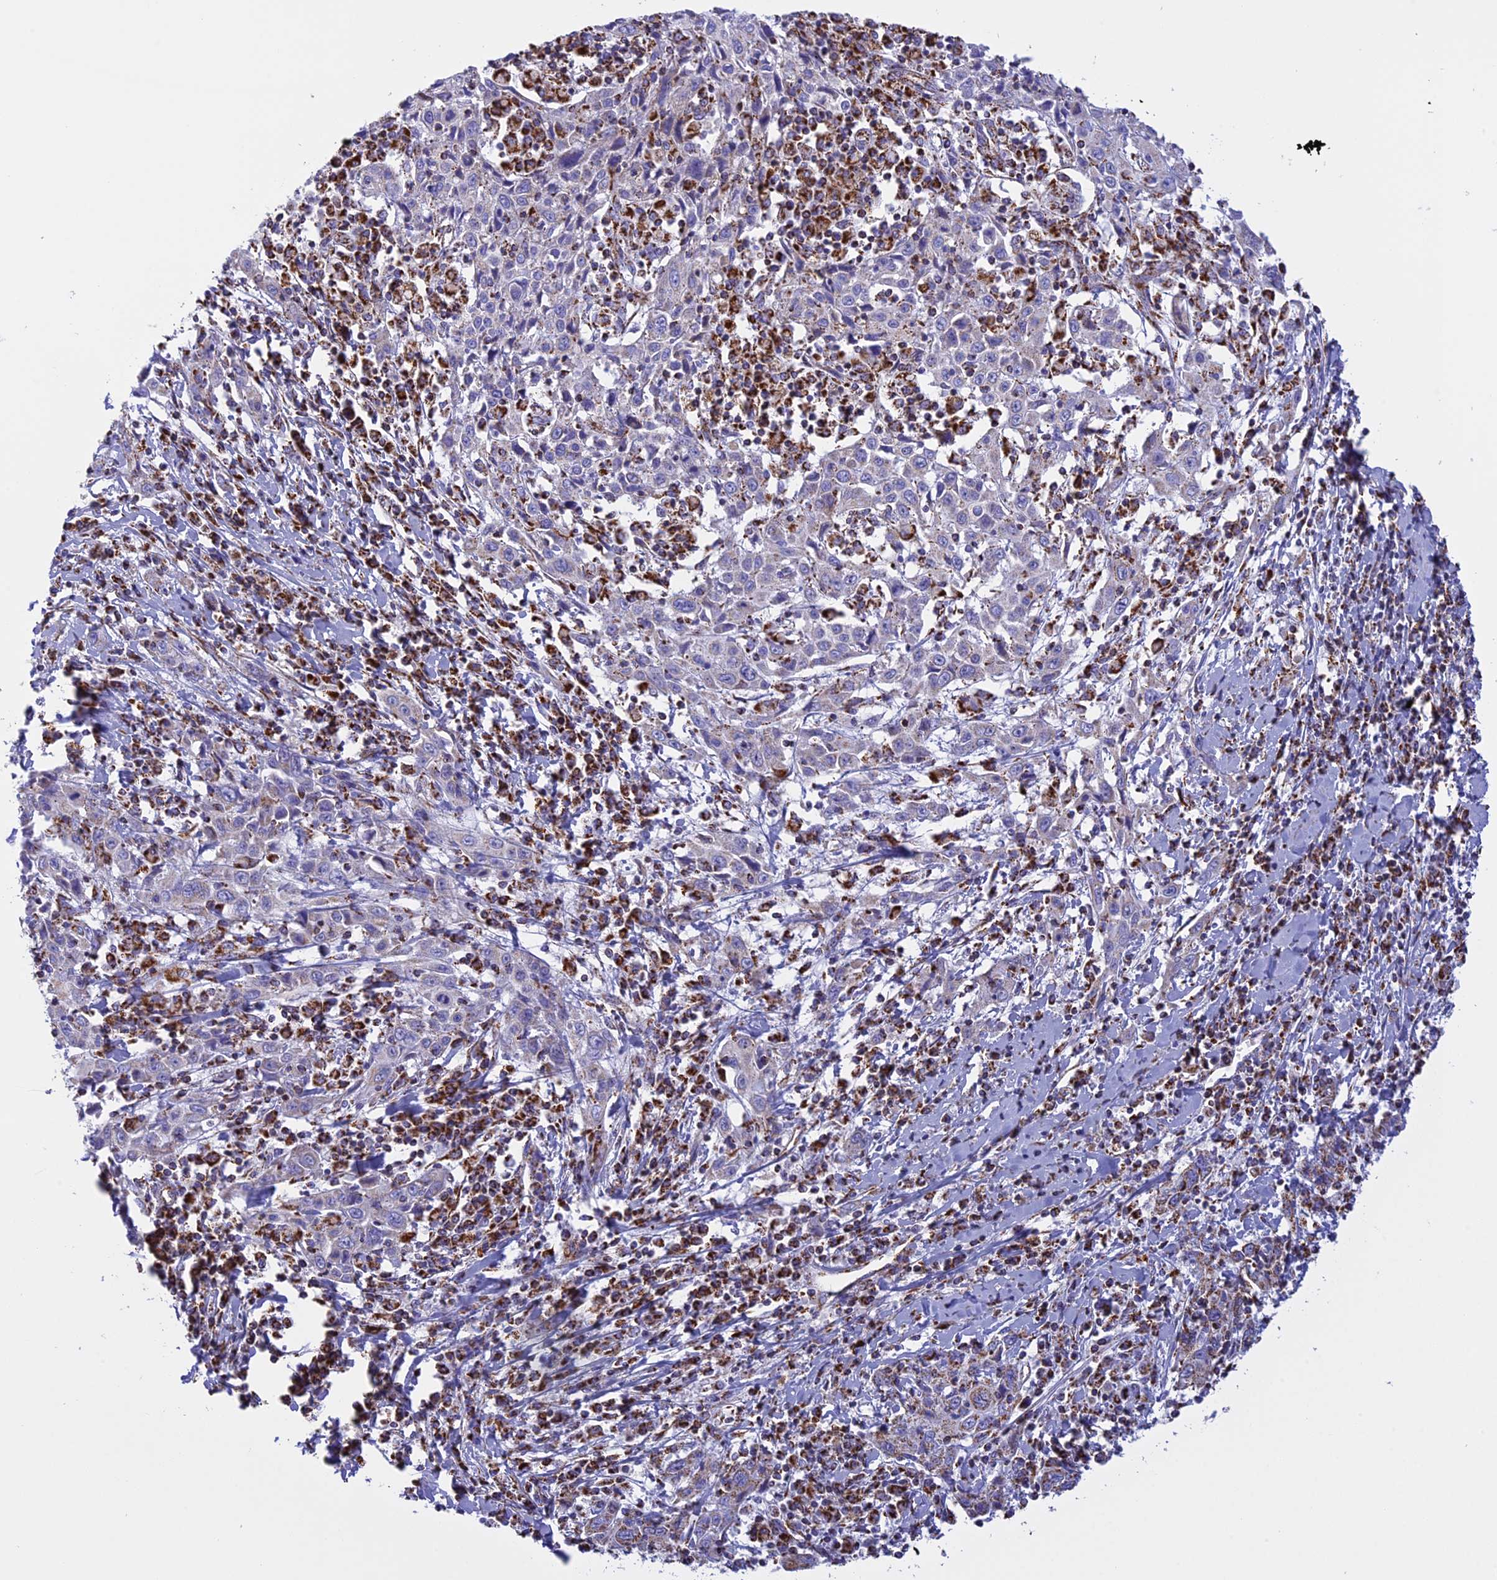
{"staining": {"intensity": "moderate", "quantity": "25%-75%", "location": "cytoplasmic/membranous"}, "tissue": "cervical cancer", "cell_type": "Tumor cells", "image_type": "cancer", "snomed": [{"axis": "morphology", "description": "Squamous cell carcinoma, NOS"}, {"axis": "topography", "description": "Cervix"}], "caption": "Moderate cytoplasmic/membranous staining for a protein is appreciated in about 25%-75% of tumor cells of cervical cancer using immunohistochemistry (IHC).", "gene": "KCNG1", "patient": {"sex": "female", "age": 46}}